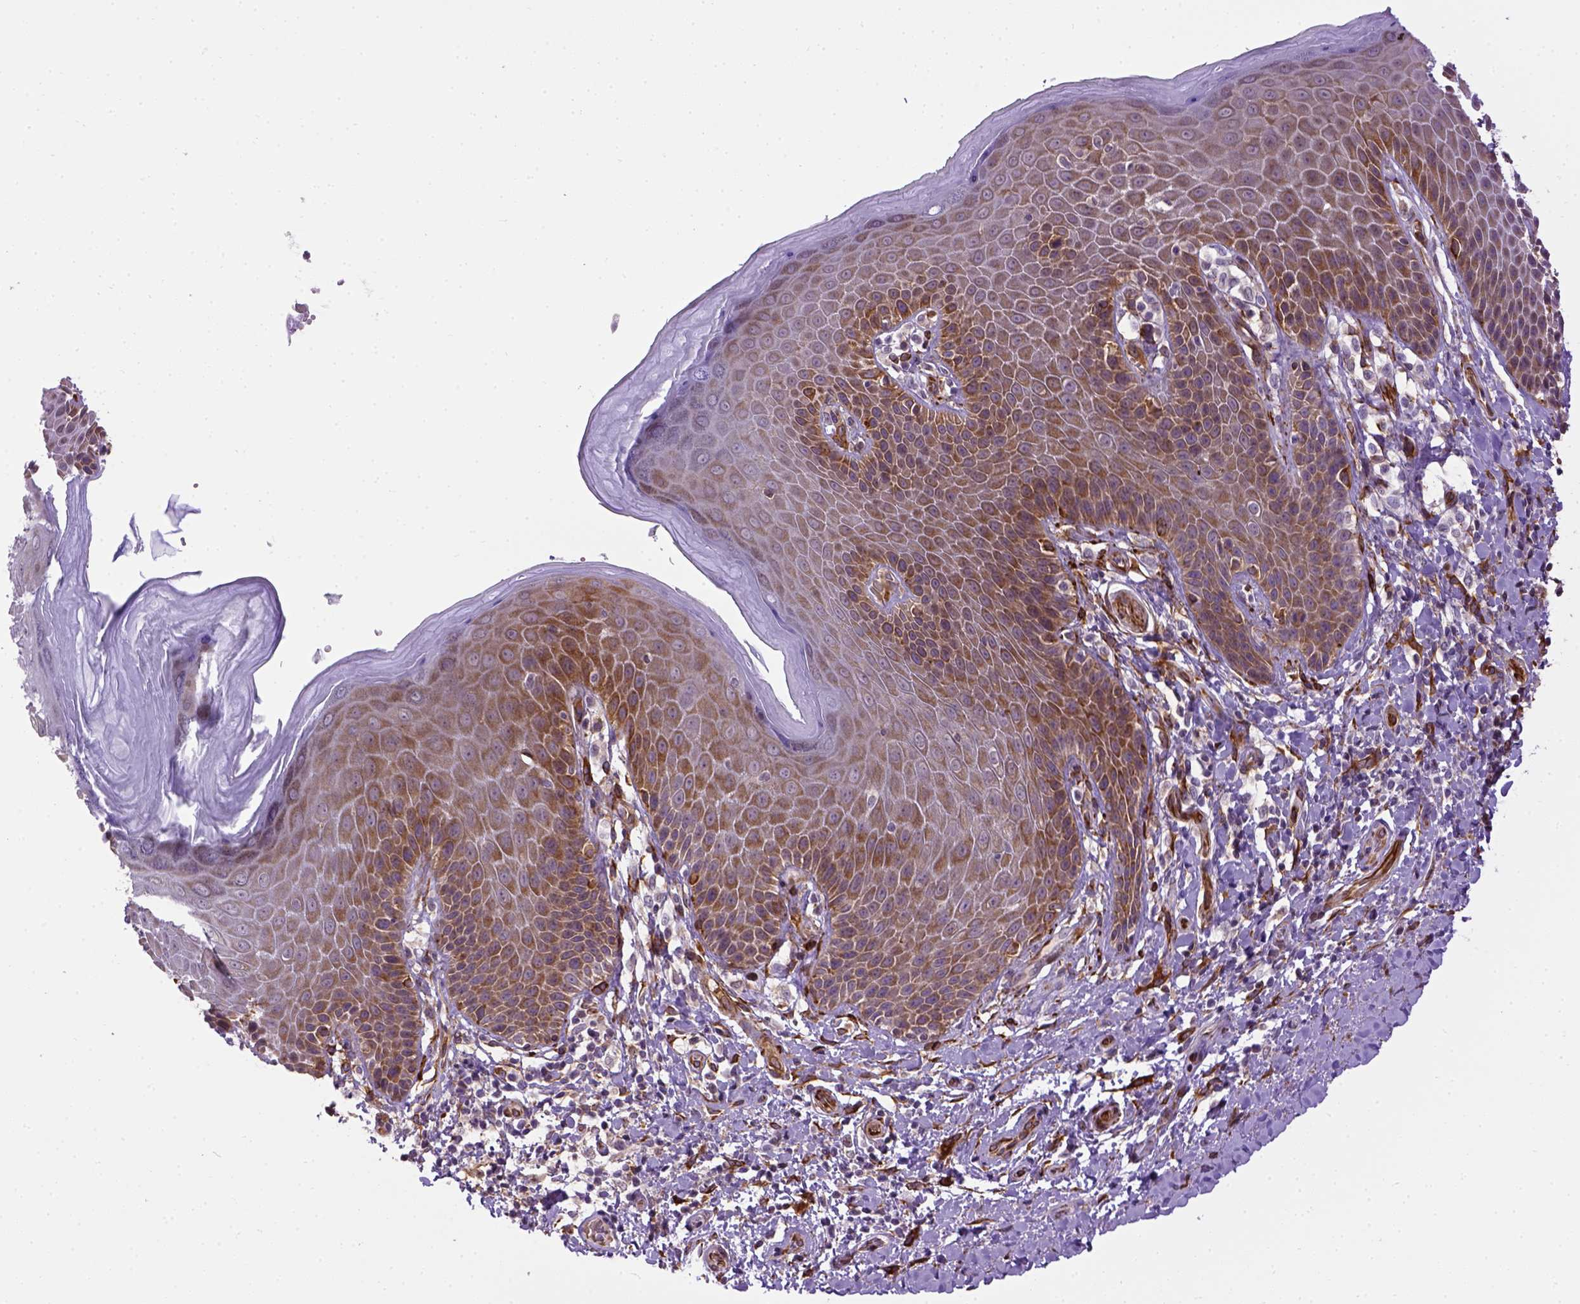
{"staining": {"intensity": "strong", "quantity": "<25%", "location": "cytoplasmic/membranous"}, "tissue": "skin", "cell_type": "Epidermal cells", "image_type": "normal", "snomed": [{"axis": "morphology", "description": "Normal tissue, NOS"}, {"axis": "topography", "description": "Anal"}, {"axis": "topography", "description": "Peripheral nerve tissue"}], "caption": "Immunohistochemical staining of normal skin displays medium levels of strong cytoplasmic/membranous positivity in approximately <25% of epidermal cells. (Stains: DAB in brown, nuclei in blue, Microscopy: brightfield microscopy at high magnification).", "gene": "KAZN", "patient": {"sex": "male", "age": 51}}